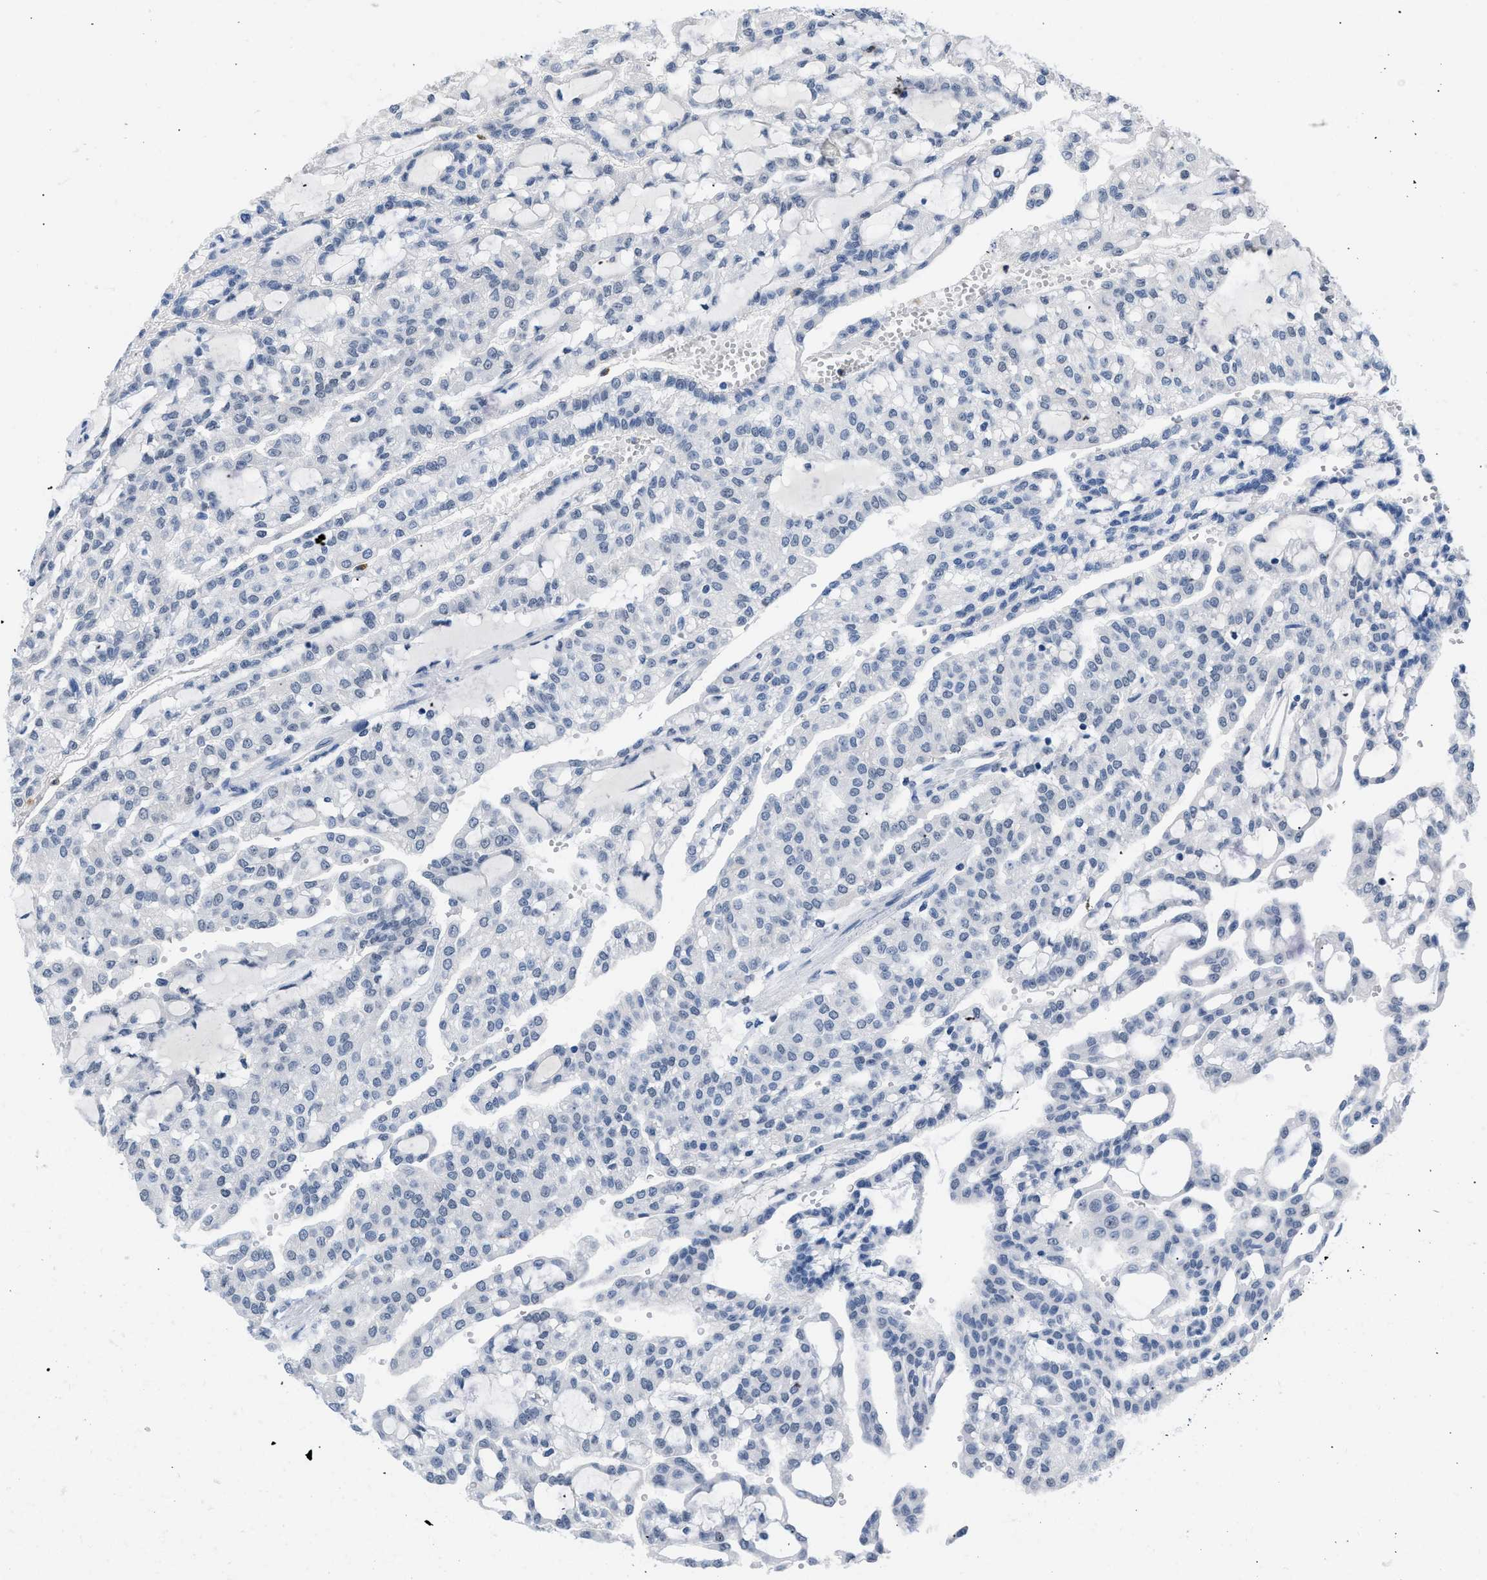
{"staining": {"intensity": "negative", "quantity": "none", "location": "none"}, "tissue": "renal cancer", "cell_type": "Tumor cells", "image_type": "cancer", "snomed": [{"axis": "morphology", "description": "Adenocarcinoma, NOS"}, {"axis": "topography", "description": "Kidney"}], "caption": "Renal adenocarcinoma stained for a protein using IHC reveals no expression tumor cells.", "gene": "BOLL", "patient": {"sex": "male", "age": 63}}